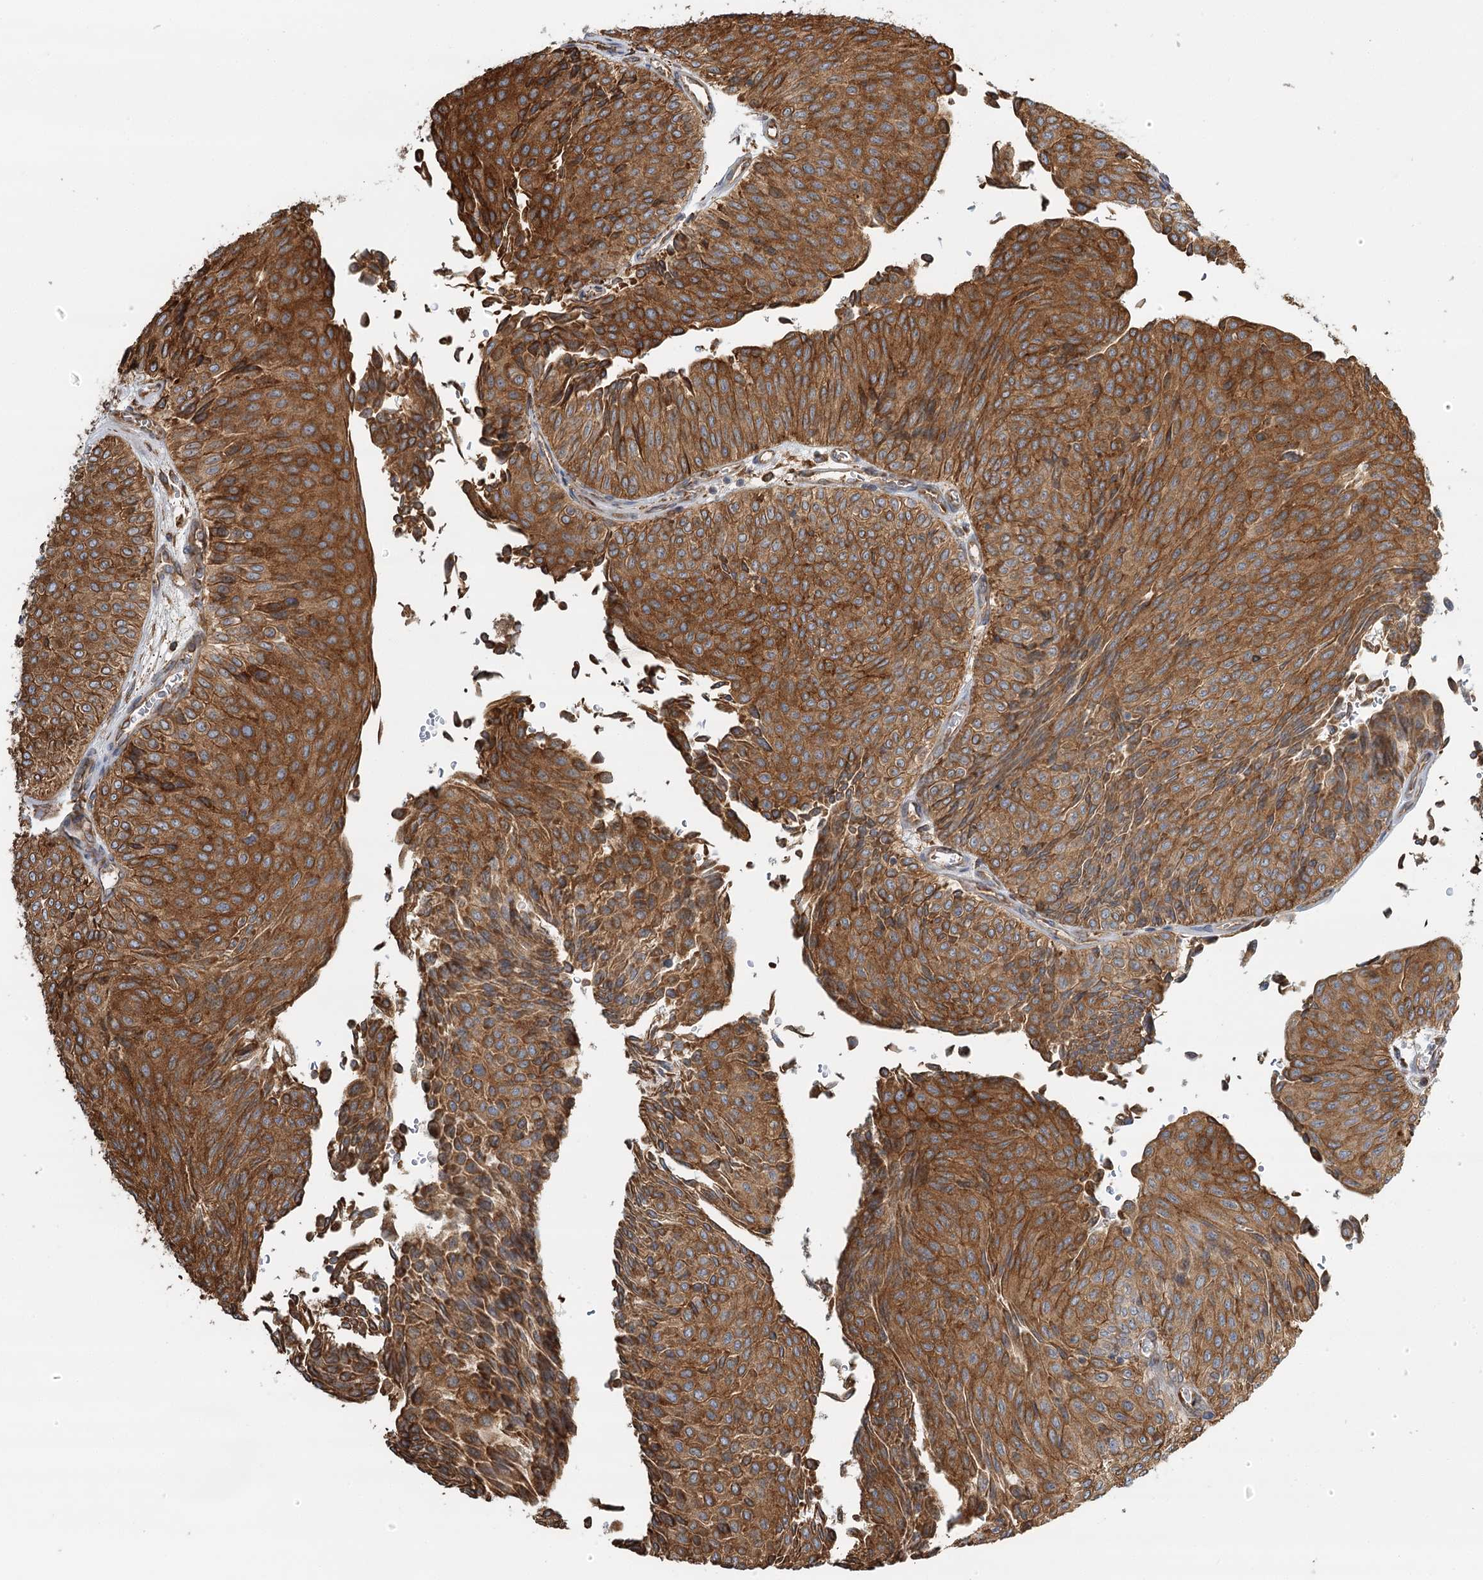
{"staining": {"intensity": "moderate", "quantity": ">75%", "location": "cytoplasmic/membranous"}, "tissue": "urothelial cancer", "cell_type": "Tumor cells", "image_type": "cancer", "snomed": [{"axis": "morphology", "description": "Urothelial carcinoma, Low grade"}, {"axis": "topography", "description": "Urinary bladder"}], "caption": "A high-resolution micrograph shows IHC staining of urothelial cancer, which exhibits moderate cytoplasmic/membranous expression in approximately >75% of tumor cells. (Stains: DAB in brown, nuclei in blue, Microscopy: brightfield microscopy at high magnification).", "gene": "TAS1R1", "patient": {"sex": "male", "age": 78}}